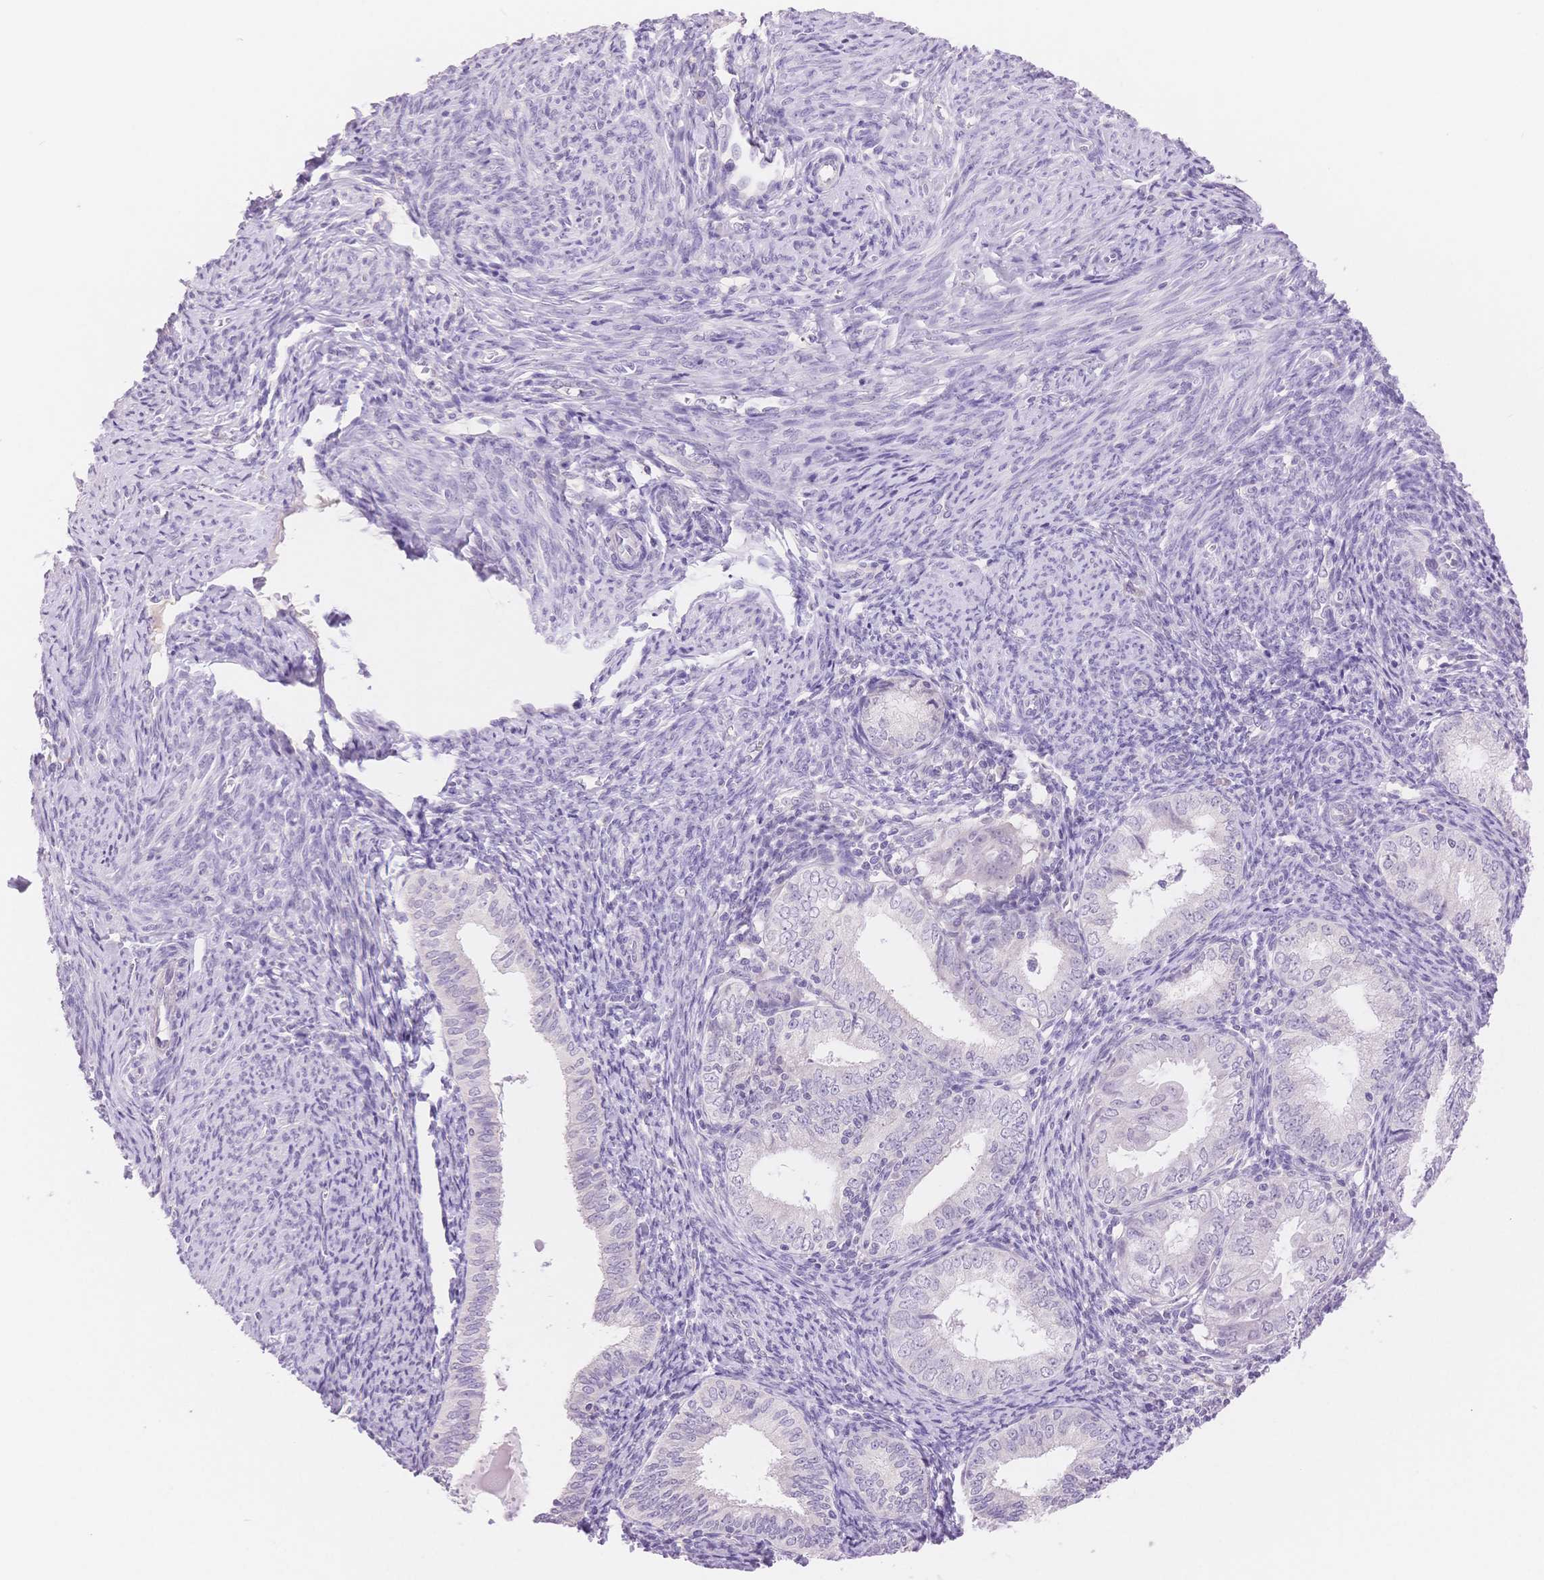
{"staining": {"intensity": "negative", "quantity": "none", "location": "none"}, "tissue": "endometrial cancer", "cell_type": "Tumor cells", "image_type": "cancer", "snomed": [{"axis": "morphology", "description": "Adenocarcinoma, NOS"}, {"axis": "topography", "description": "Endometrium"}], "caption": "Immunohistochemistry histopathology image of neoplastic tissue: human adenocarcinoma (endometrial) stained with DAB reveals no significant protein expression in tumor cells.", "gene": "MYOM1", "patient": {"sex": "female", "age": 55}}